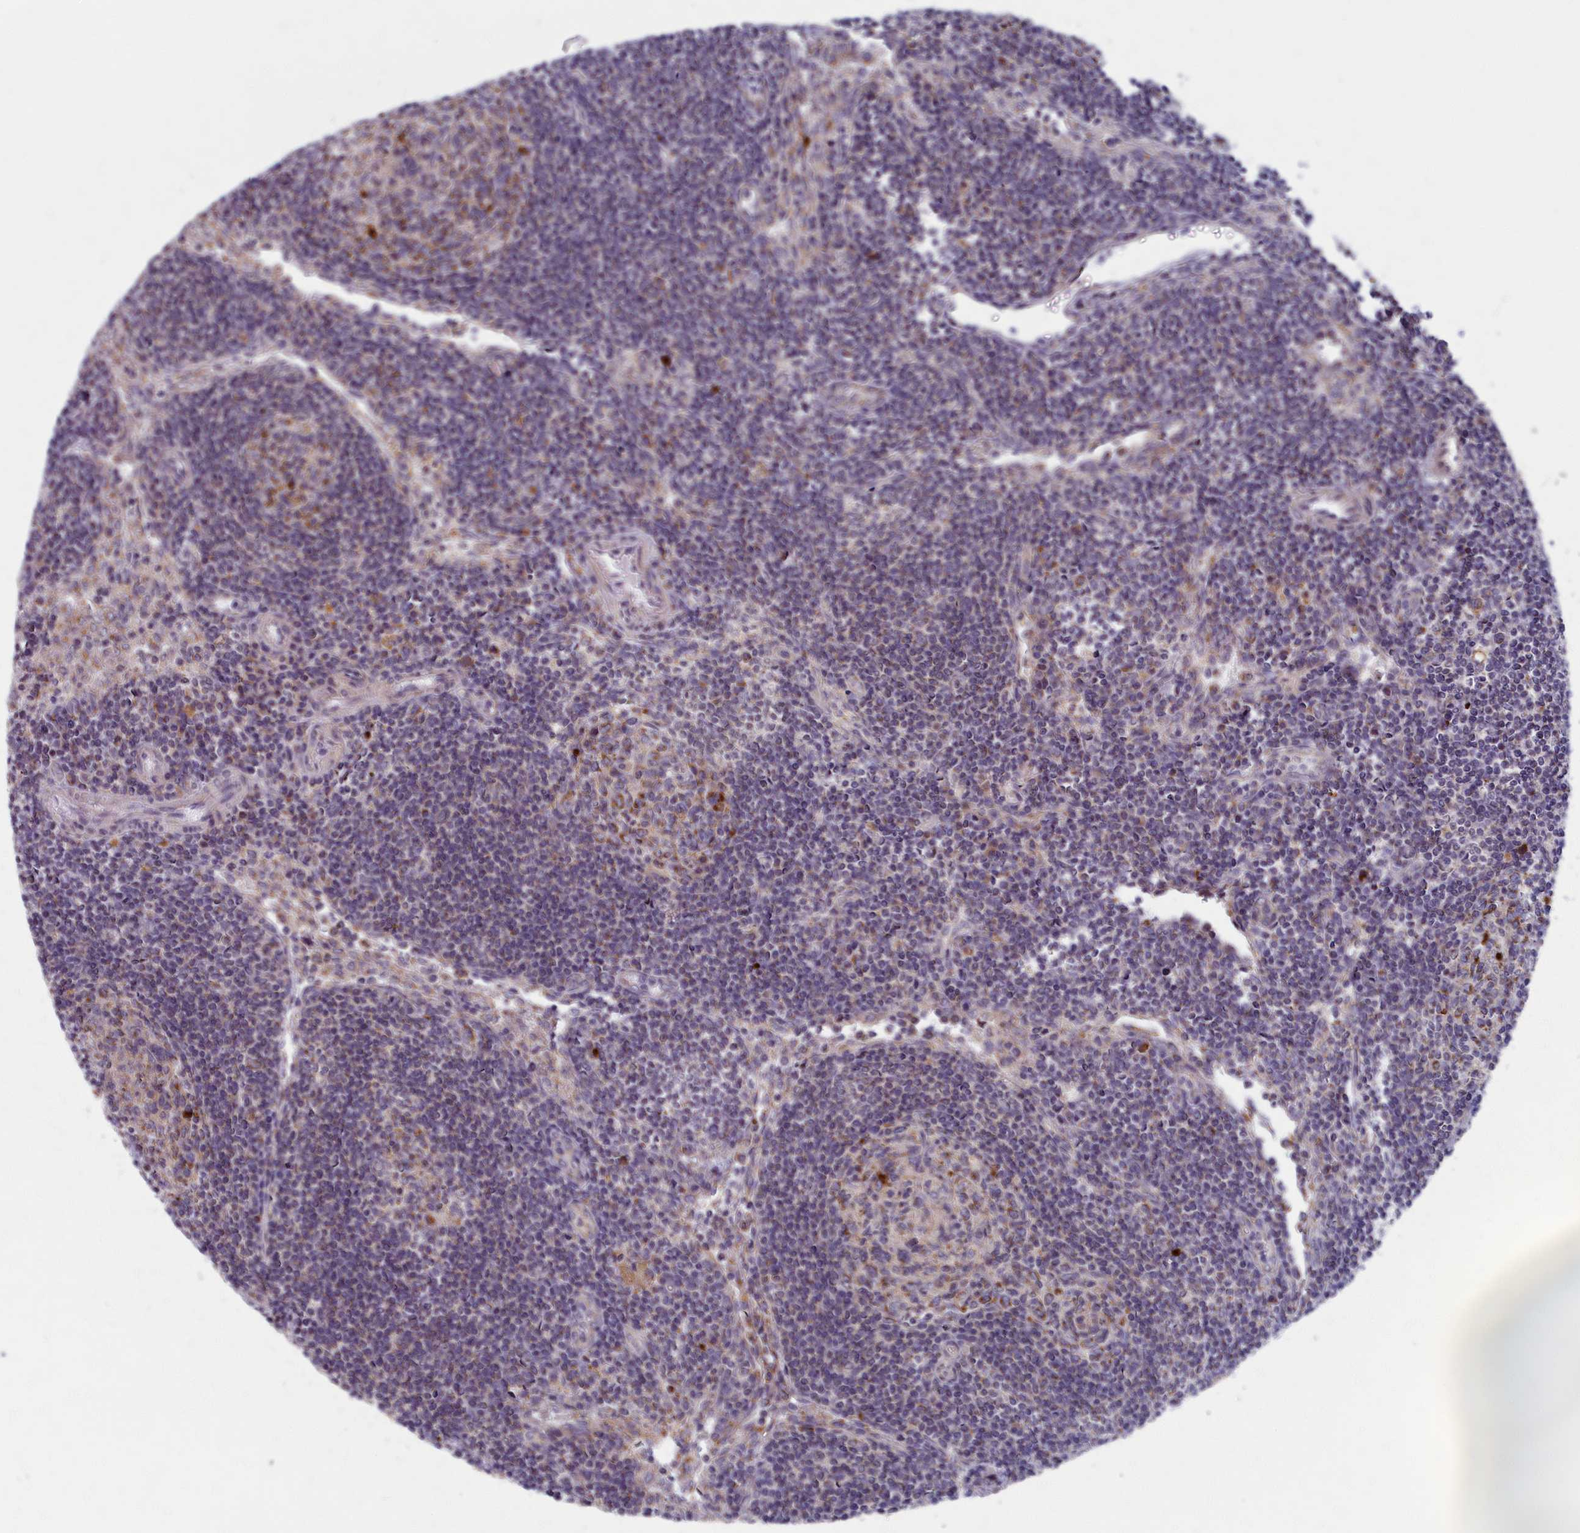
{"staining": {"intensity": "moderate", "quantity": "25%-75%", "location": "cytoplasmic/membranous"}, "tissue": "lymph node", "cell_type": "Germinal center cells", "image_type": "normal", "snomed": [{"axis": "morphology", "description": "Normal tissue, NOS"}, {"axis": "topography", "description": "Lymph node"}], "caption": "Normal lymph node demonstrates moderate cytoplasmic/membranous positivity in approximately 25%-75% of germinal center cells, visualized by immunohistochemistry.", "gene": "MRPS25", "patient": {"sex": "female", "age": 73}}